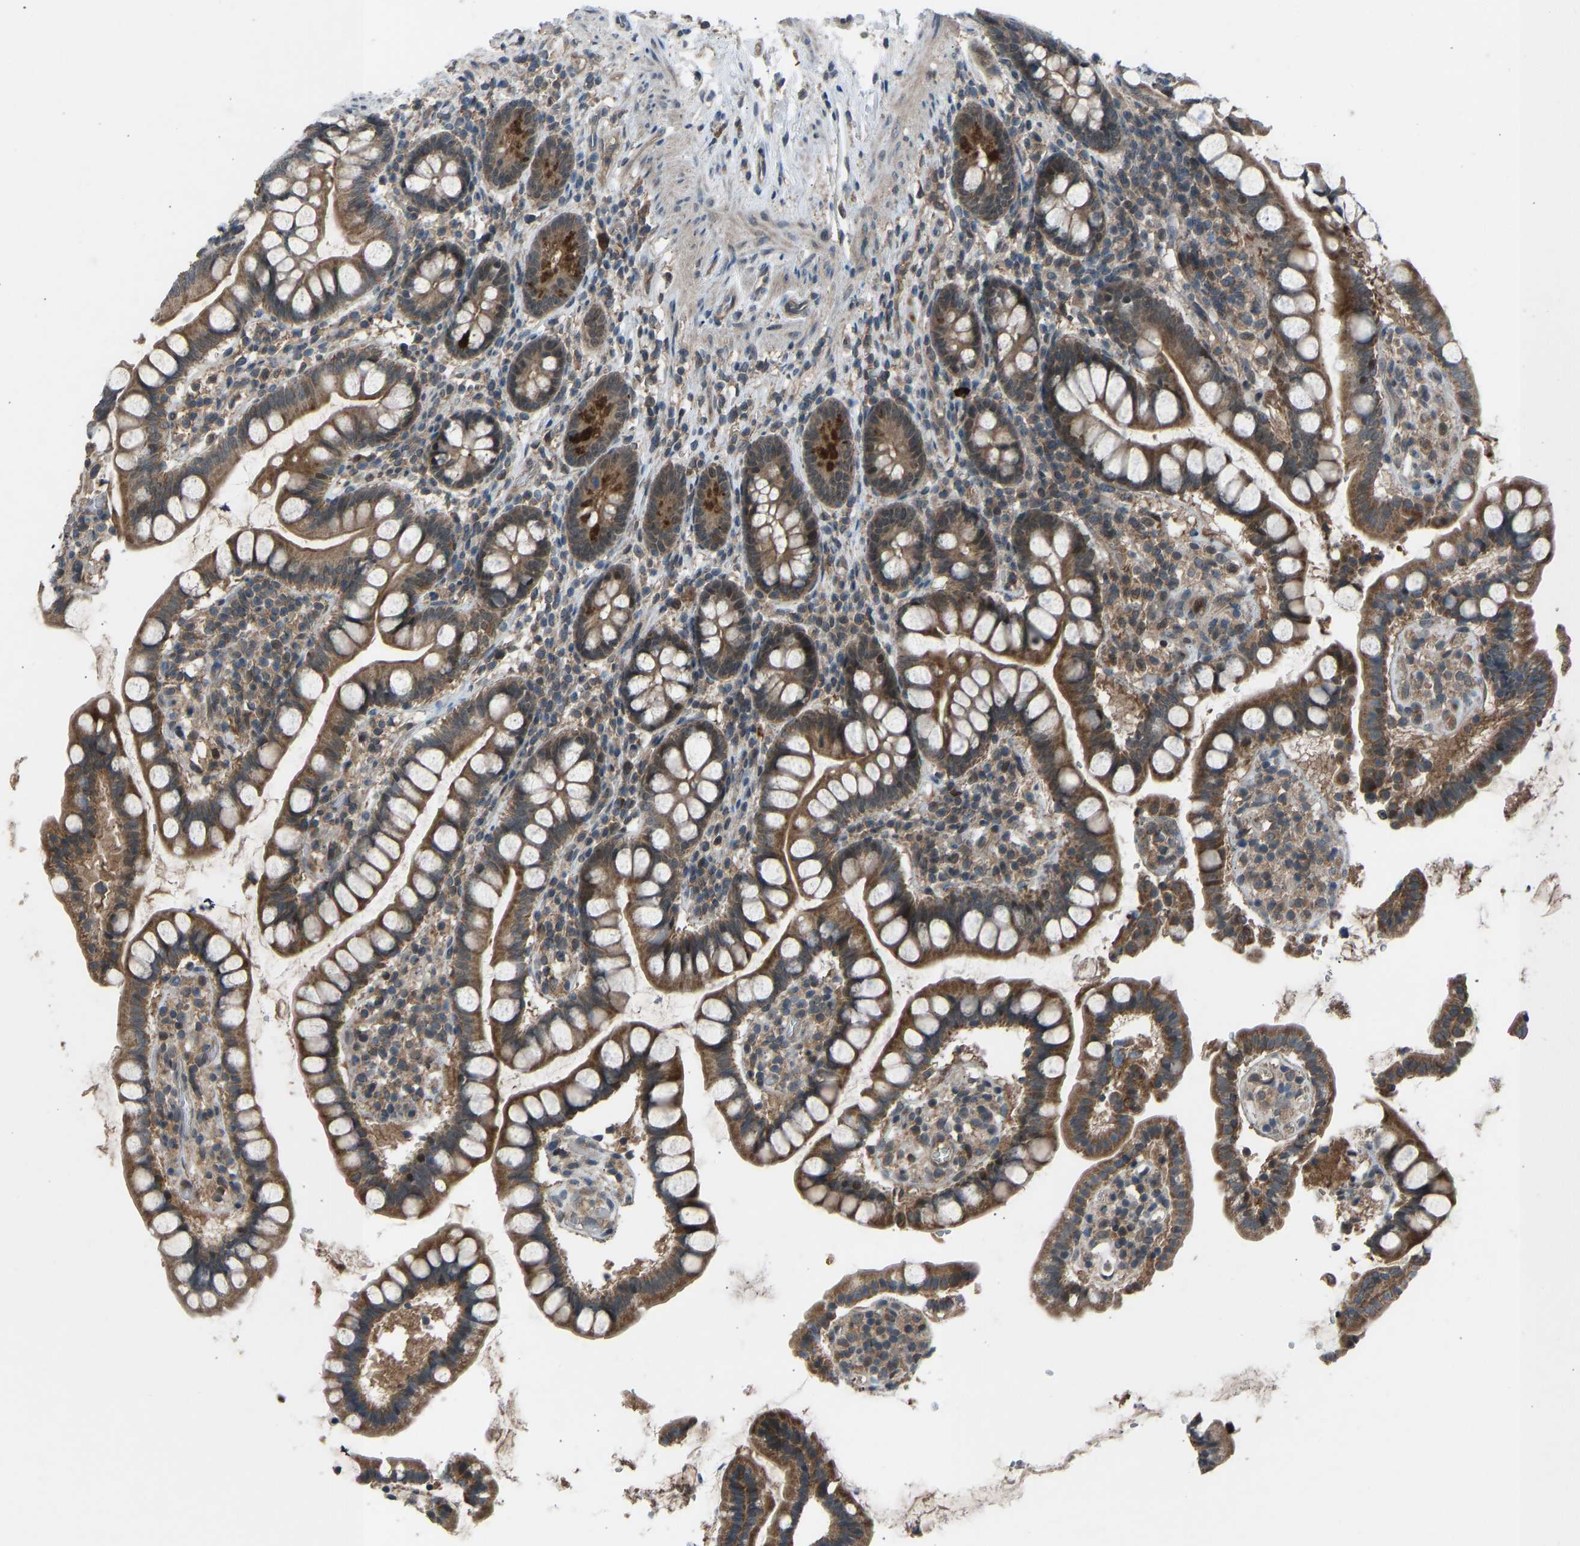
{"staining": {"intensity": "moderate", "quantity": ">75%", "location": "cytoplasmic/membranous"}, "tissue": "small intestine", "cell_type": "Glandular cells", "image_type": "normal", "snomed": [{"axis": "morphology", "description": "Normal tissue, NOS"}, {"axis": "topography", "description": "Small intestine"}], "caption": "A photomicrograph of small intestine stained for a protein shows moderate cytoplasmic/membranous brown staining in glandular cells.", "gene": "SLC43A1", "patient": {"sex": "female", "age": 84}}